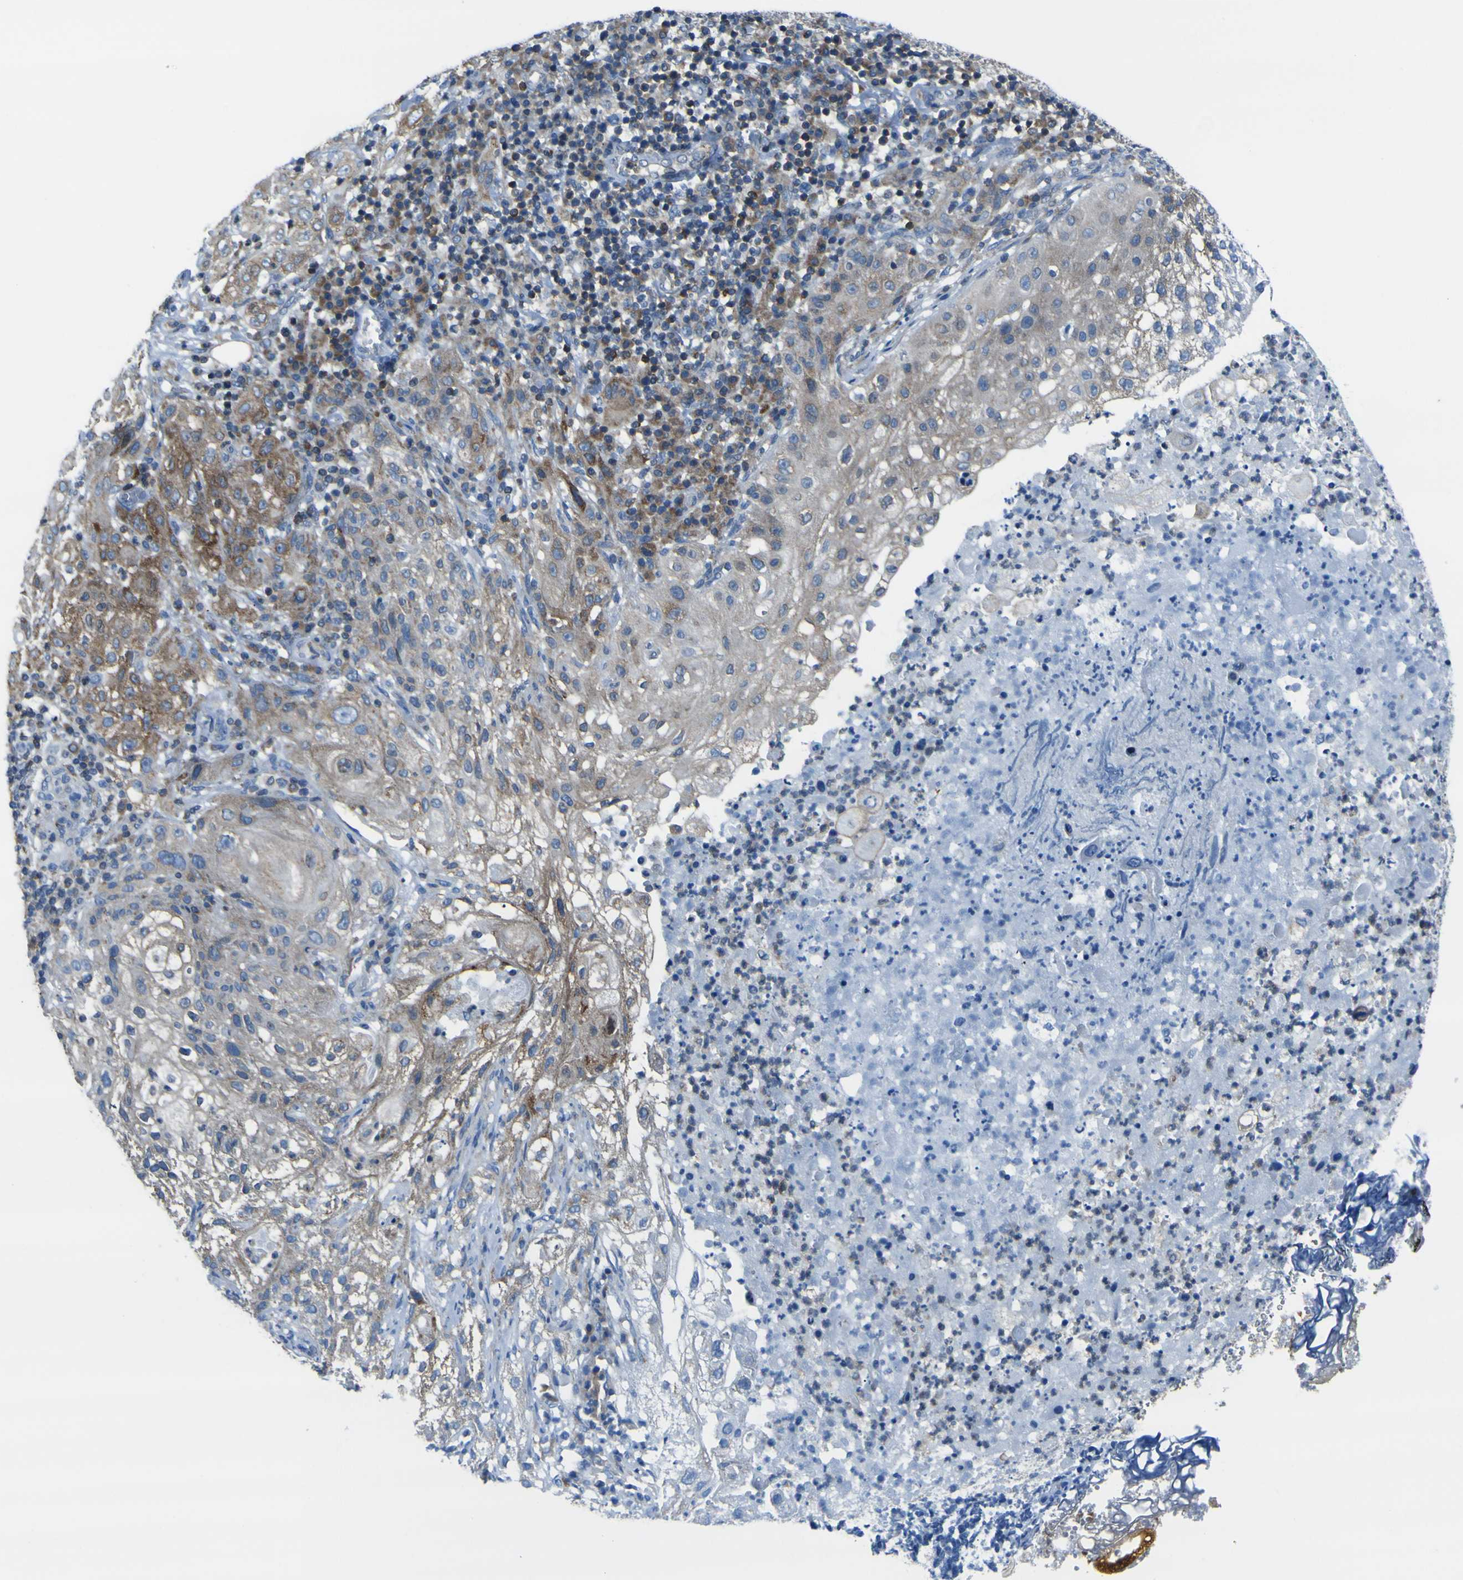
{"staining": {"intensity": "moderate", "quantity": ">75%", "location": "cytoplasmic/membranous"}, "tissue": "lung cancer", "cell_type": "Tumor cells", "image_type": "cancer", "snomed": [{"axis": "morphology", "description": "Inflammation, NOS"}, {"axis": "morphology", "description": "Squamous cell carcinoma, NOS"}, {"axis": "topography", "description": "Lymph node"}, {"axis": "topography", "description": "Soft tissue"}, {"axis": "topography", "description": "Lung"}], "caption": "An IHC histopathology image of neoplastic tissue is shown. Protein staining in brown labels moderate cytoplasmic/membranous positivity in squamous cell carcinoma (lung) within tumor cells.", "gene": "STIM1", "patient": {"sex": "male", "age": 66}}